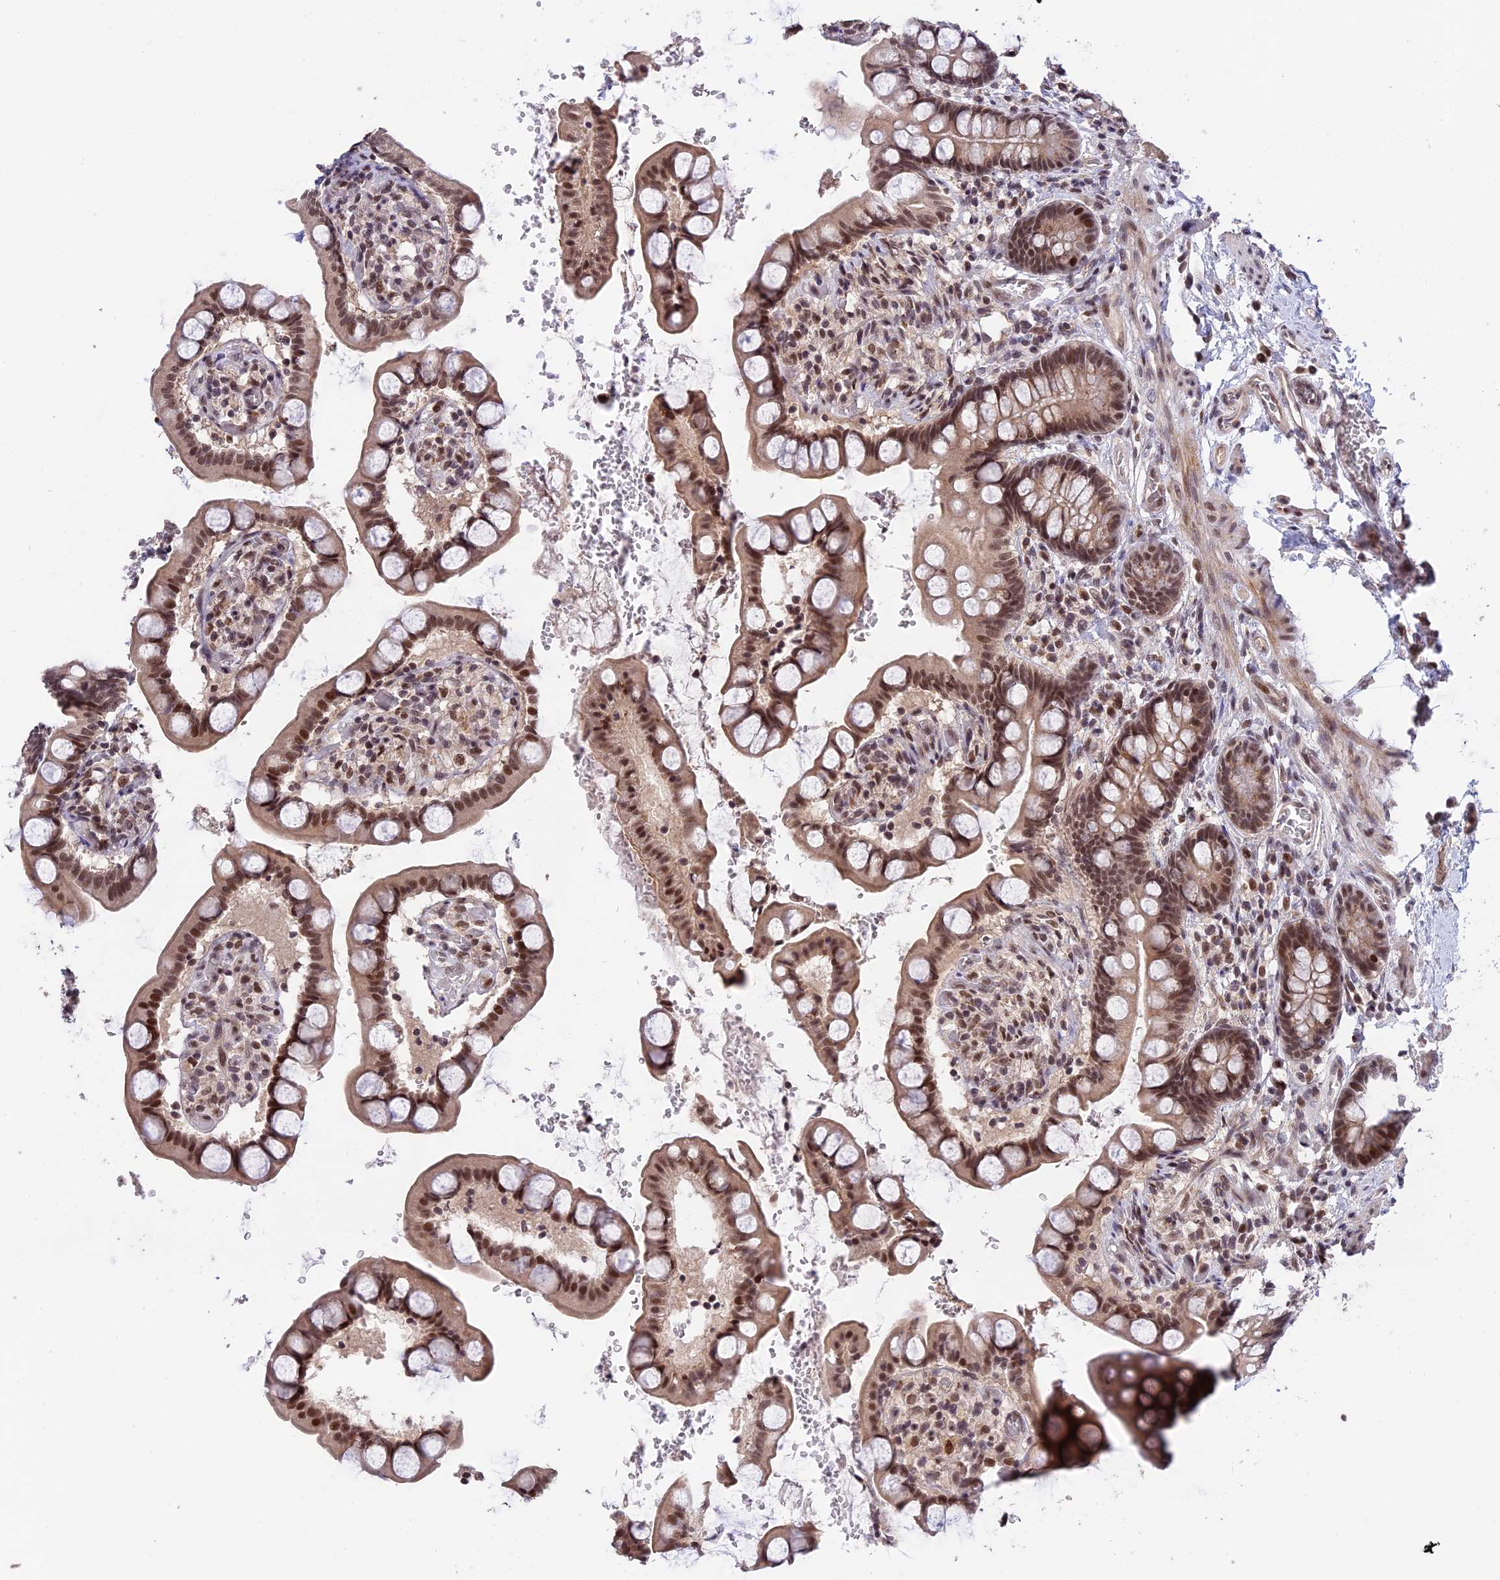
{"staining": {"intensity": "moderate", "quantity": "25%-75%", "location": "nuclear"}, "tissue": "small intestine", "cell_type": "Glandular cells", "image_type": "normal", "snomed": [{"axis": "morphology", "description": "Normal tissue, NOS"}, {"axis": "topography", "description": "Small intestine"}], "caption": "The image exhibits staining of unremarkable small intestine, revealing moderate nuclear protein staining (brown color) within glandular cells.", "gene": "POLR2C", "patient": {"sex": "male", "age": 52}}